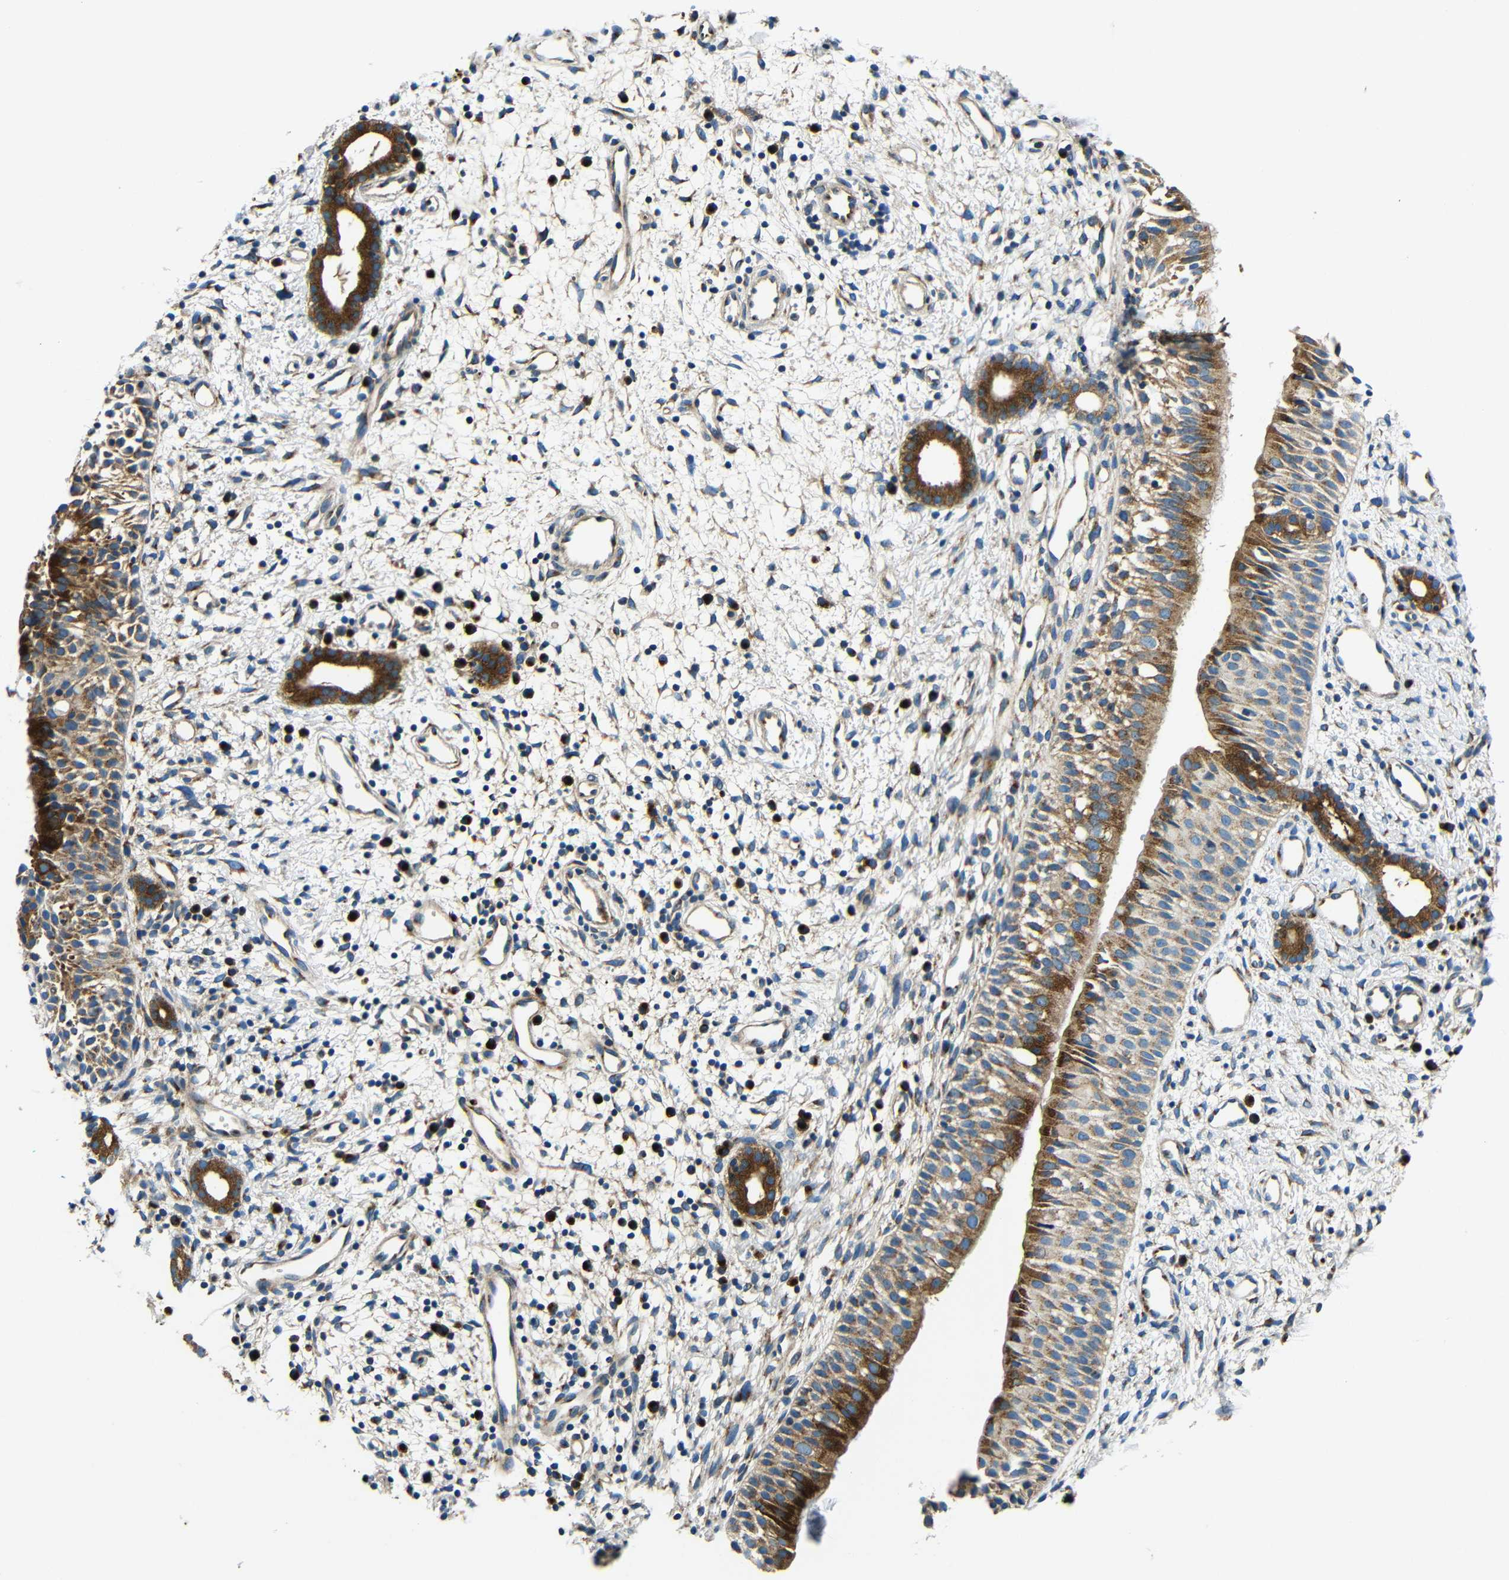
{"staining": {"intensity": "moderate", "quantity": ">75%", "location": "cytoplasmic/membranous"}, "tissue": "nasopharynx", "cell_type": "Respiratory epithelial cells", "image_type": "normal", "snomed": [{"axis": "morphology", "description": "Normal tissue, NOS"}, {"axis": "topography", "description": "Nasopharynx"}], "caption": "A high-resolution histopathology image shows immunohistochemistry (IHC) staining of unremarkable nasopharynx, which exhibits moderate cytoplasmic/membranous positivity in about >75% of respiratory epithelial cells.", "gene": "USO1", "patient": {"sex": "male", "age": 22}}